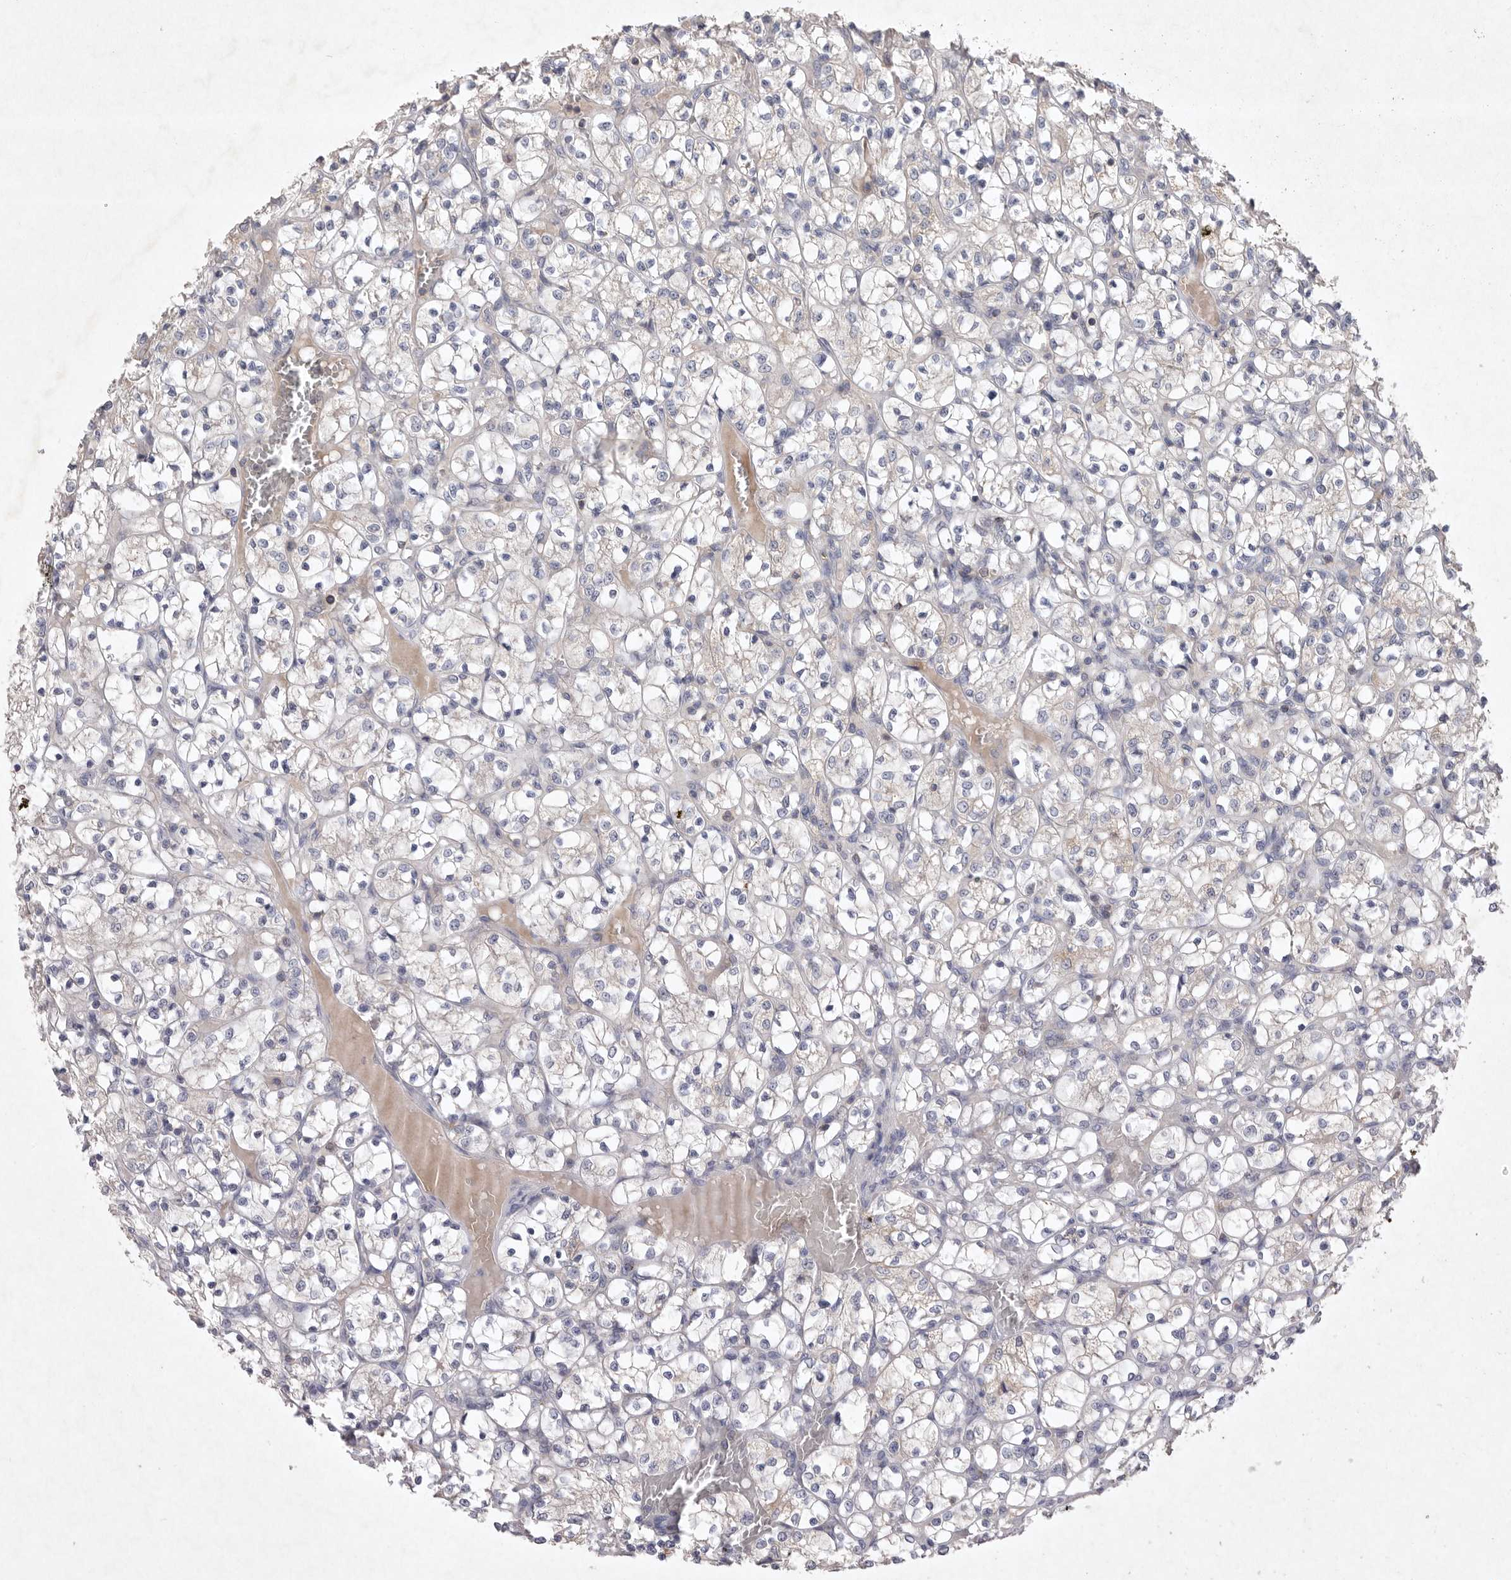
{"staining": {"intensity": "weak", "quantity": "<25%", "location": "cytoplasmic/membranous"}, "tissue": "renal cancer", "cell_type": "Tumor cells", "image_type": "cancer", "snomed": [{"axis": "morphology", "description": "Adenocarcinoma, NOS"}, {"axis": "topography", "description": "Kidney"}], "caption": "This is an immunohistochemistry image of human adenocarcinoma (renal). There is no staining in tumor cells.", "gene": "TNFSF14", "patient": {"sex": "female", "age": 69}}